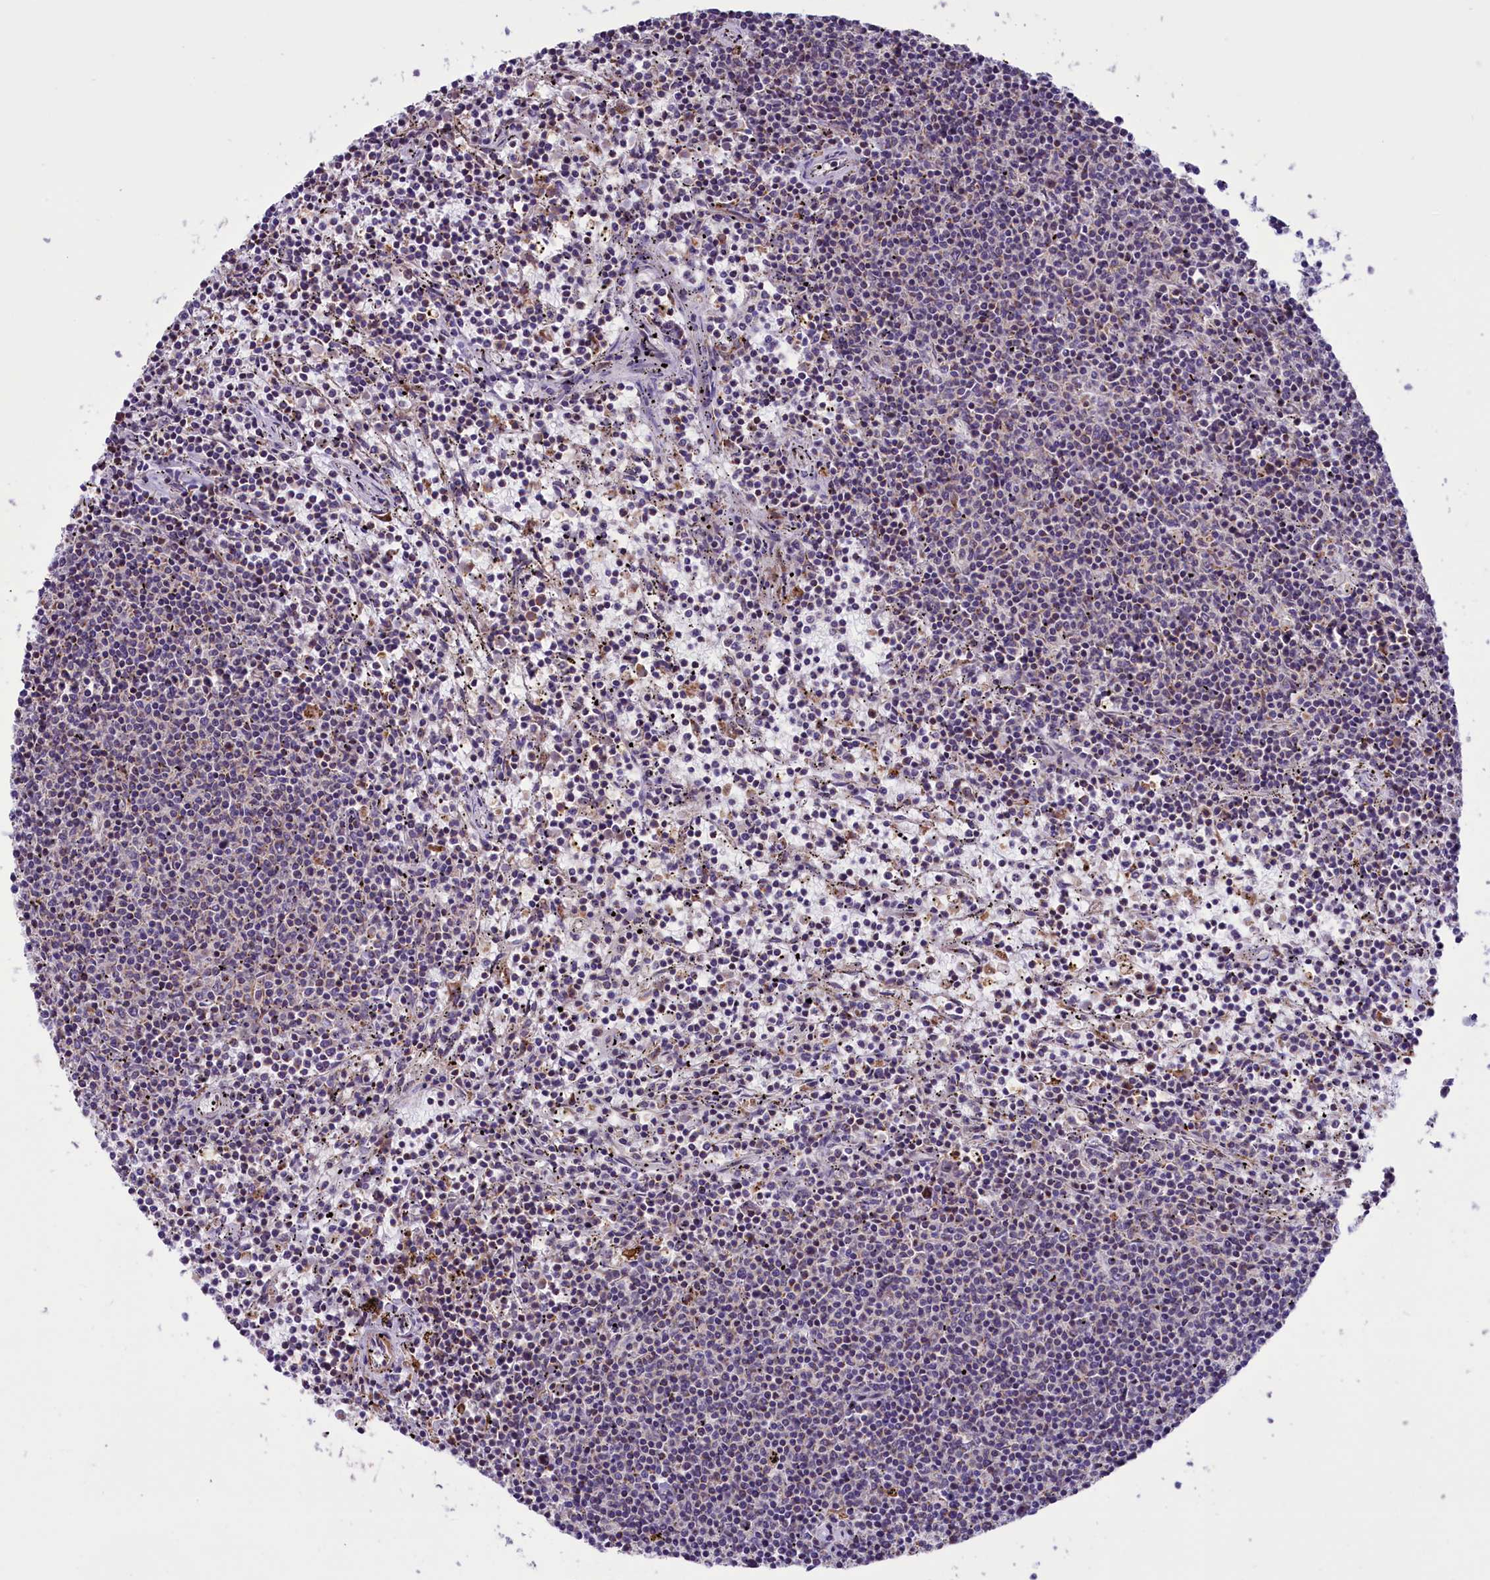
{"staining": {"intensity": "negative", "quantity": "none", "location": "none"}, "tissue": "lymphoma", "cell_type": "Tumor cells", "image_type": "cancer", "snomed": [{"axis": "morphology", "description": "Malignant lymphoma, non-Hodgkin's type, Low grade"}, {"axis": "topography", "description": "Spleen"}], "caption": "An immunohistochemistry (IHC) image of low-grade malignant lymphoma, non-Hodgkin's type is shown. There is no staining in tumor cells of low-grade malignant lymphoma, non-Hodgkin's type.", "gene": "GLRX5", "patient": {"sex": "female", "age": 50}}